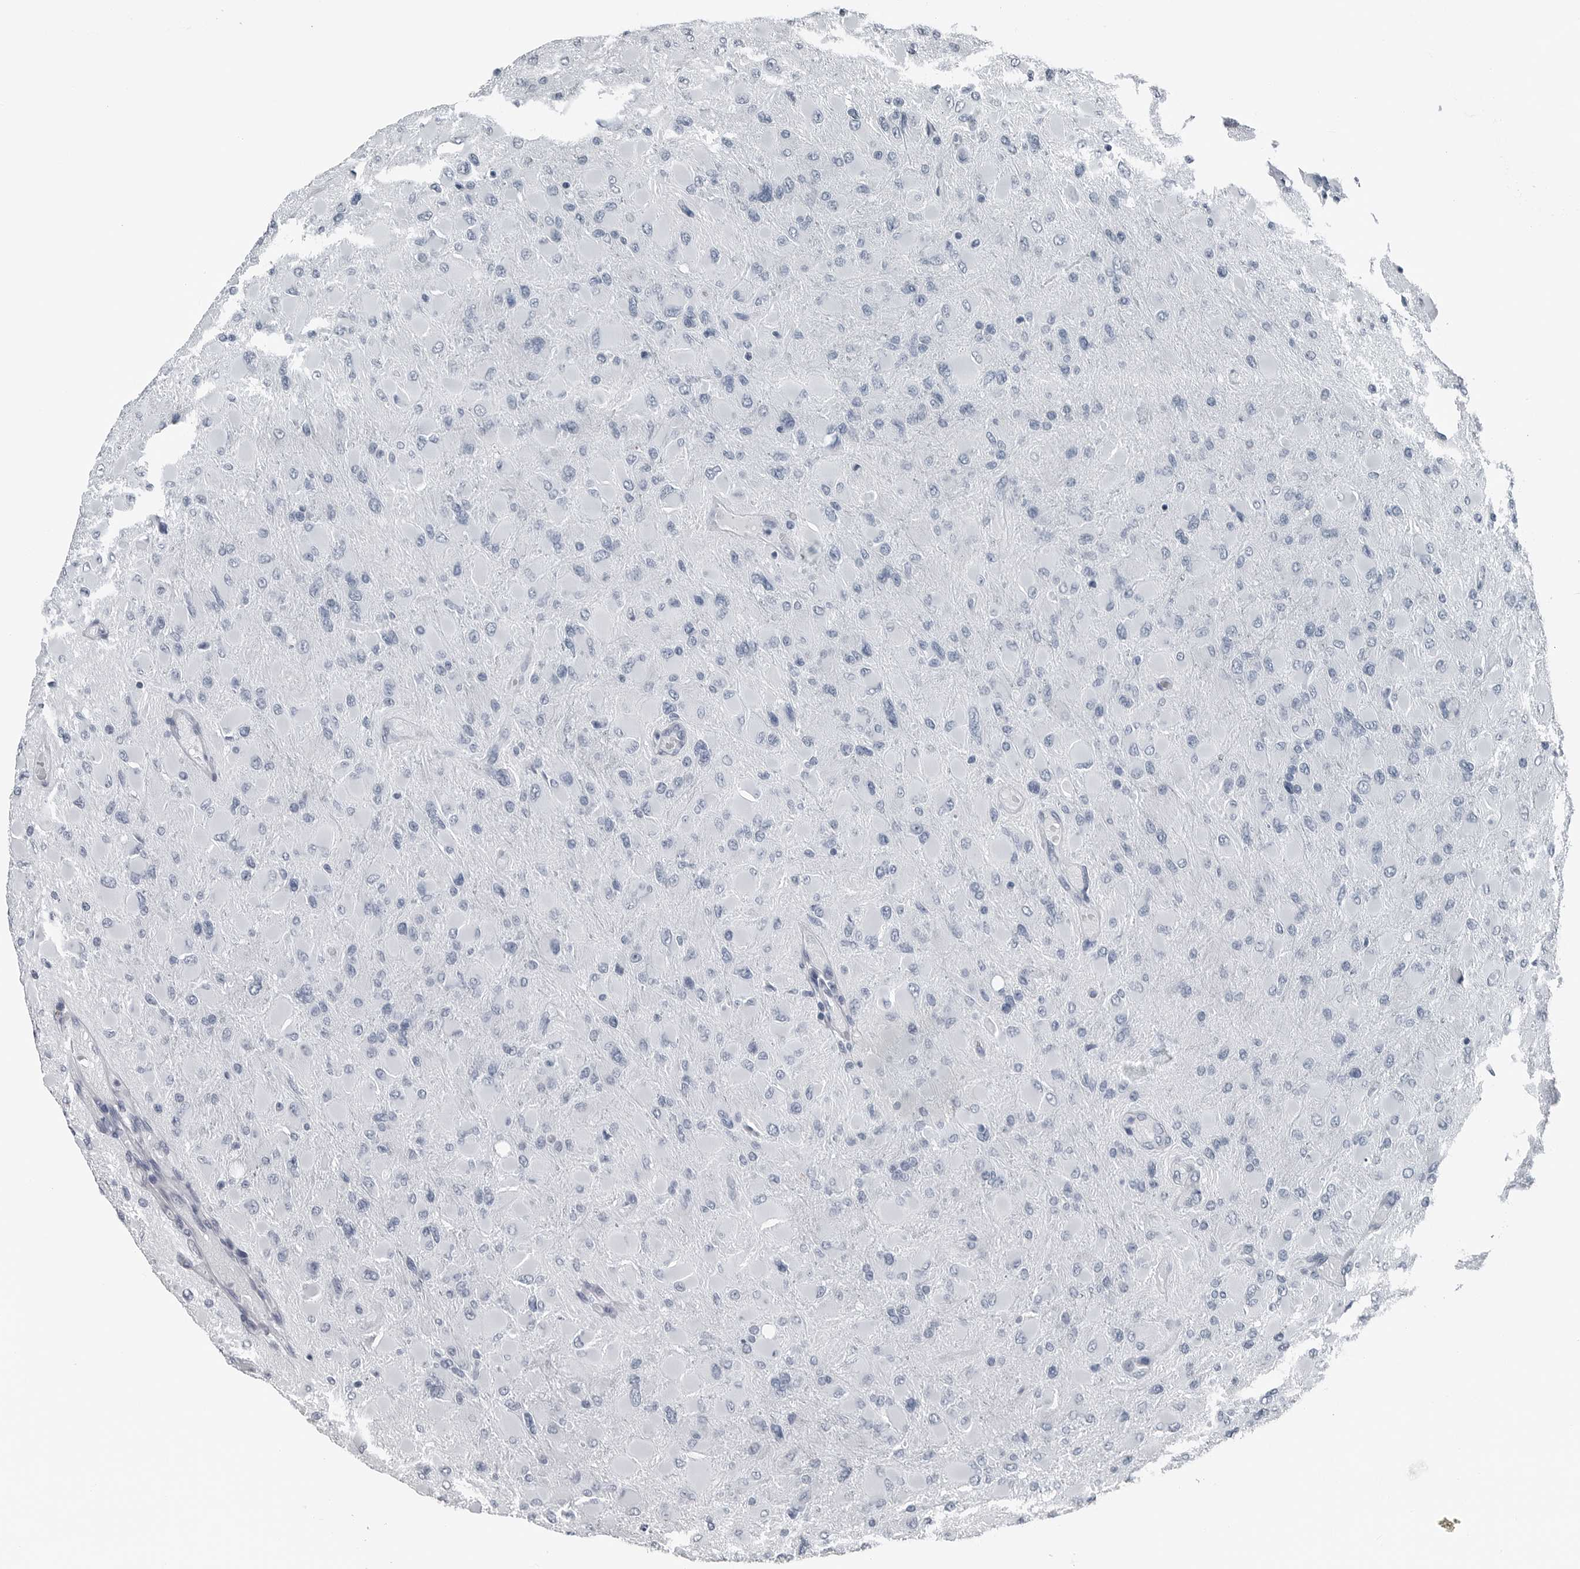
{"staining": {"intensity": "negative", "quantity": "none", "location": "none"}, "tissue": "glioma", "cell_type": "Tumor cells", "image_type": "cancer", "snomed": [{"axis": "morphology", "description": "Glioma, malignant, High grade"}, {"axis": "topography", "description": "Cerebral cortex"}], "caption": "Tumor cells show no significant protein expression in high-grade glioma (malignant).", "gene": "SPINK1", "patient": {"sex": "female", "age": 36}}